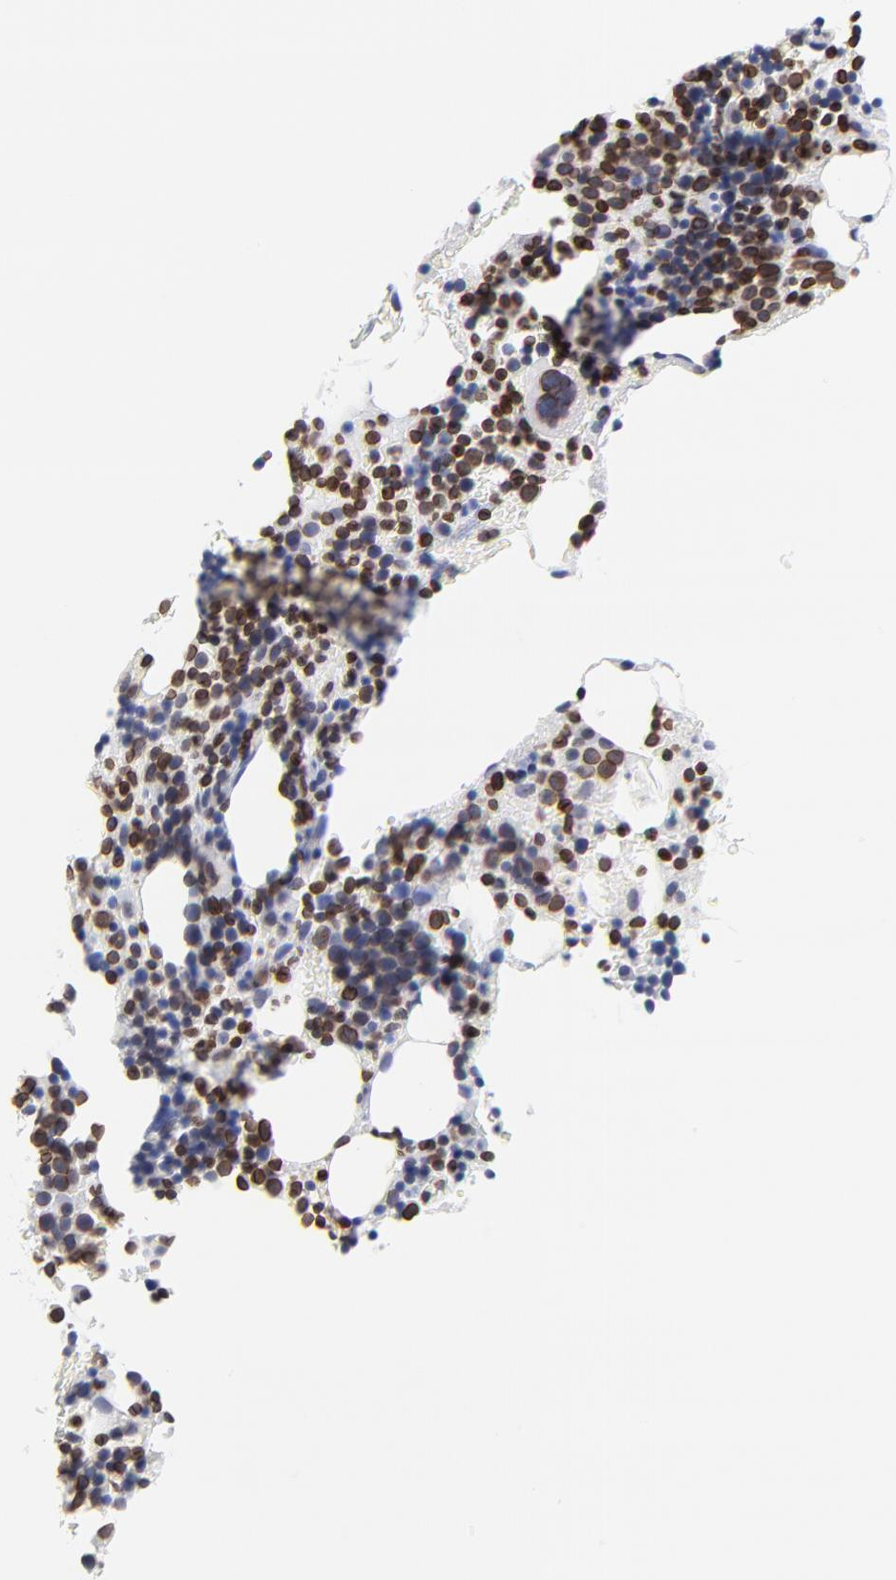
{"staining": {"intensity": "strong", "quantity": ">75%", "location": "cytoplasmic/membranous,nuclear"}, "tissue": "bone marrow", "cell_type": "Hematopoietic cells", "image_type": "normal", "snomed": [{"axis": "morphology", "description": "Normal tissue, NOS"}, {"axis": "topography", "description": "Bone marrow"}], "caption": "The immunohistochemical stain highlights strong cytoplasmic/membranous,nuclear expression in hematopoietic cells of normal bone marrow. (DAB IHC with brightfield microscopy, high magnification).", "gene": "THAP7", "patient": {"sex": "male", "age": 86}}